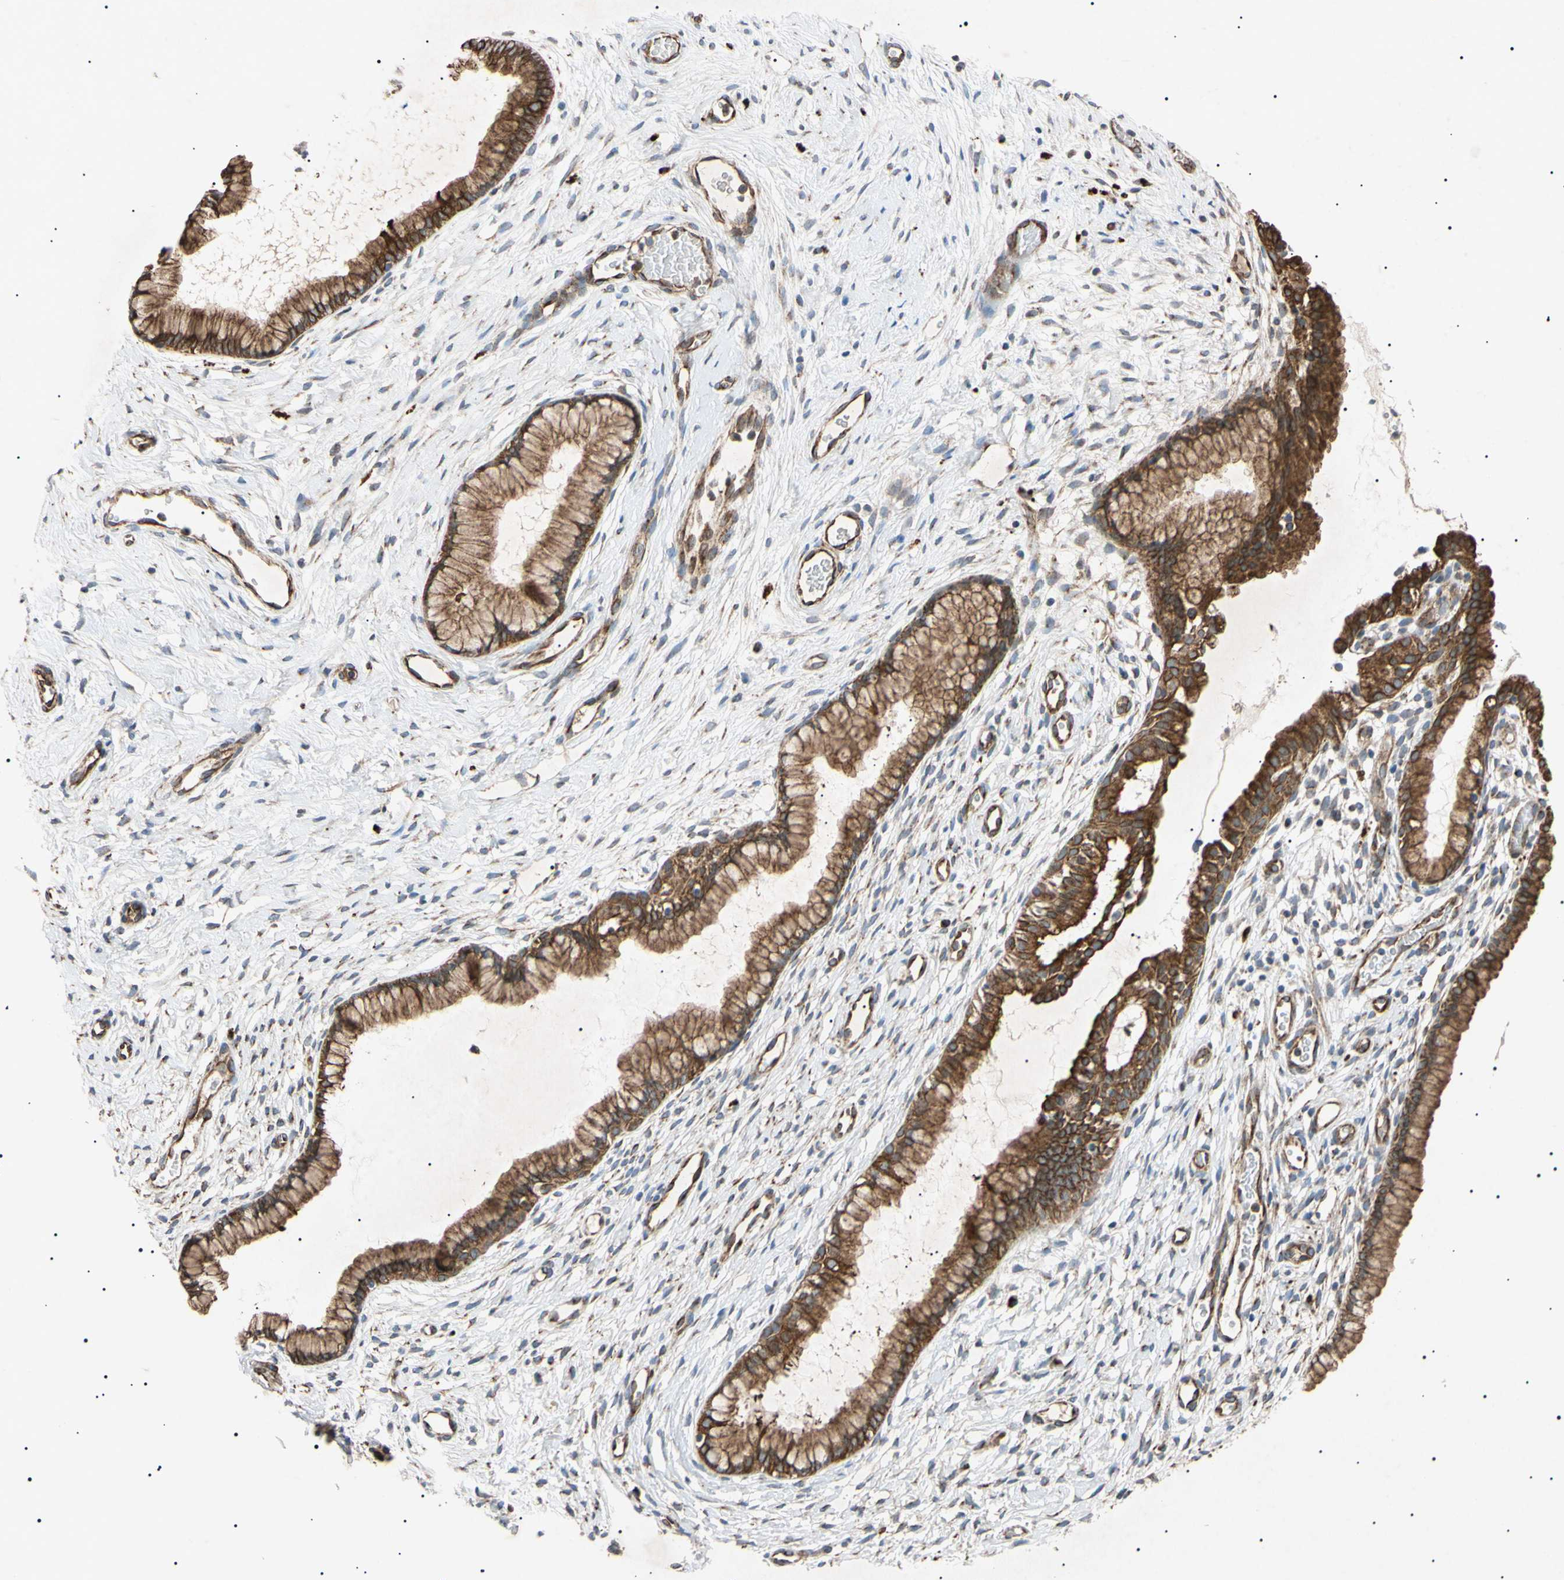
{"staining": {"intensity": "moderate", "quantity": ">75%", "location": "cytoplasmic/membranous"}, "tissue": "cervix", "cell_type": "Glandular cells", "image_type": "normal", "snomed": [{"axis": "morphology", "description": "Normal tissue, NOS"}, {"axis": "topography", "description": "Cervix"}], "caption": "Cervix stained with DAB (3,3'-diaminobenzidine) IHC reveals medium levels of moderate cytoplasmic/membranous staining in approximately >75% of glandular cells. The protein is stained brown, and the nuclei are stained in blue (DAB (3,3'-diaminobenzidine) IHC with brightfield microscopy, high magnification).", "gene": "TUBB4A", "patient": {"sex": "female", "age": 65}}